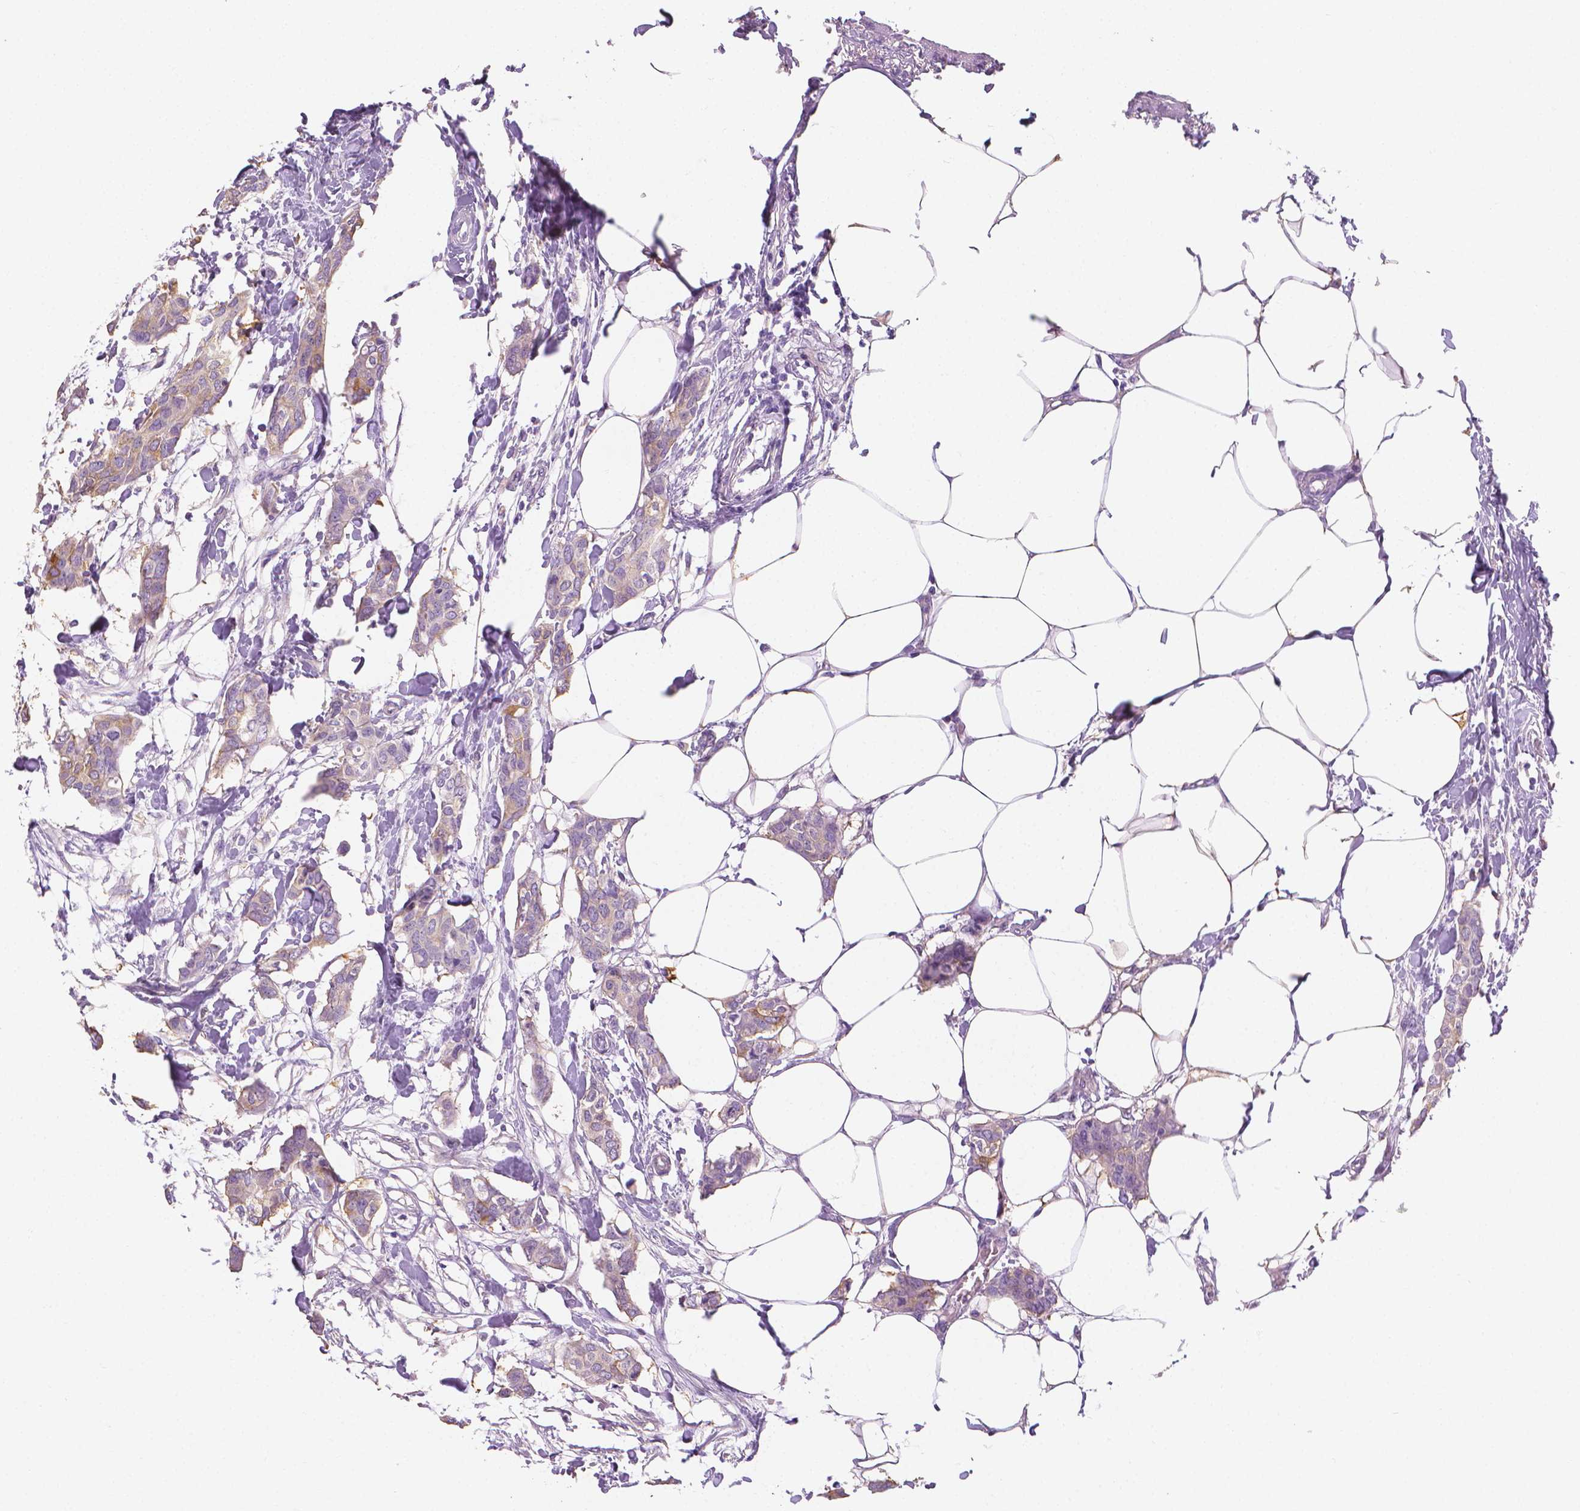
{"staining": {"intensity": "weak", "quantity": ">75%", "location": "cytoplasmic/membranous"}, "tissue": "breast cancer", "cell_type": "Tumor cells", "image_type": "cancer", "snomed": [{"axis": "morphology", "description": "Duct carcinoma"}, {"axis": "topography", "description": "Breast"}], "caption": "Immunohistochemistry of human breast cancer (invasive ductal carcinoma) shows low levels of weak cytoplasmic/membranous staining in about >75% of tumor cells. (DAB (3,3'-diaminobenzidine) IHC, brown staining for protein, blue staining for nuclei).", "gene": "FASN", "patient": {"sex": "female", "age": 62}}